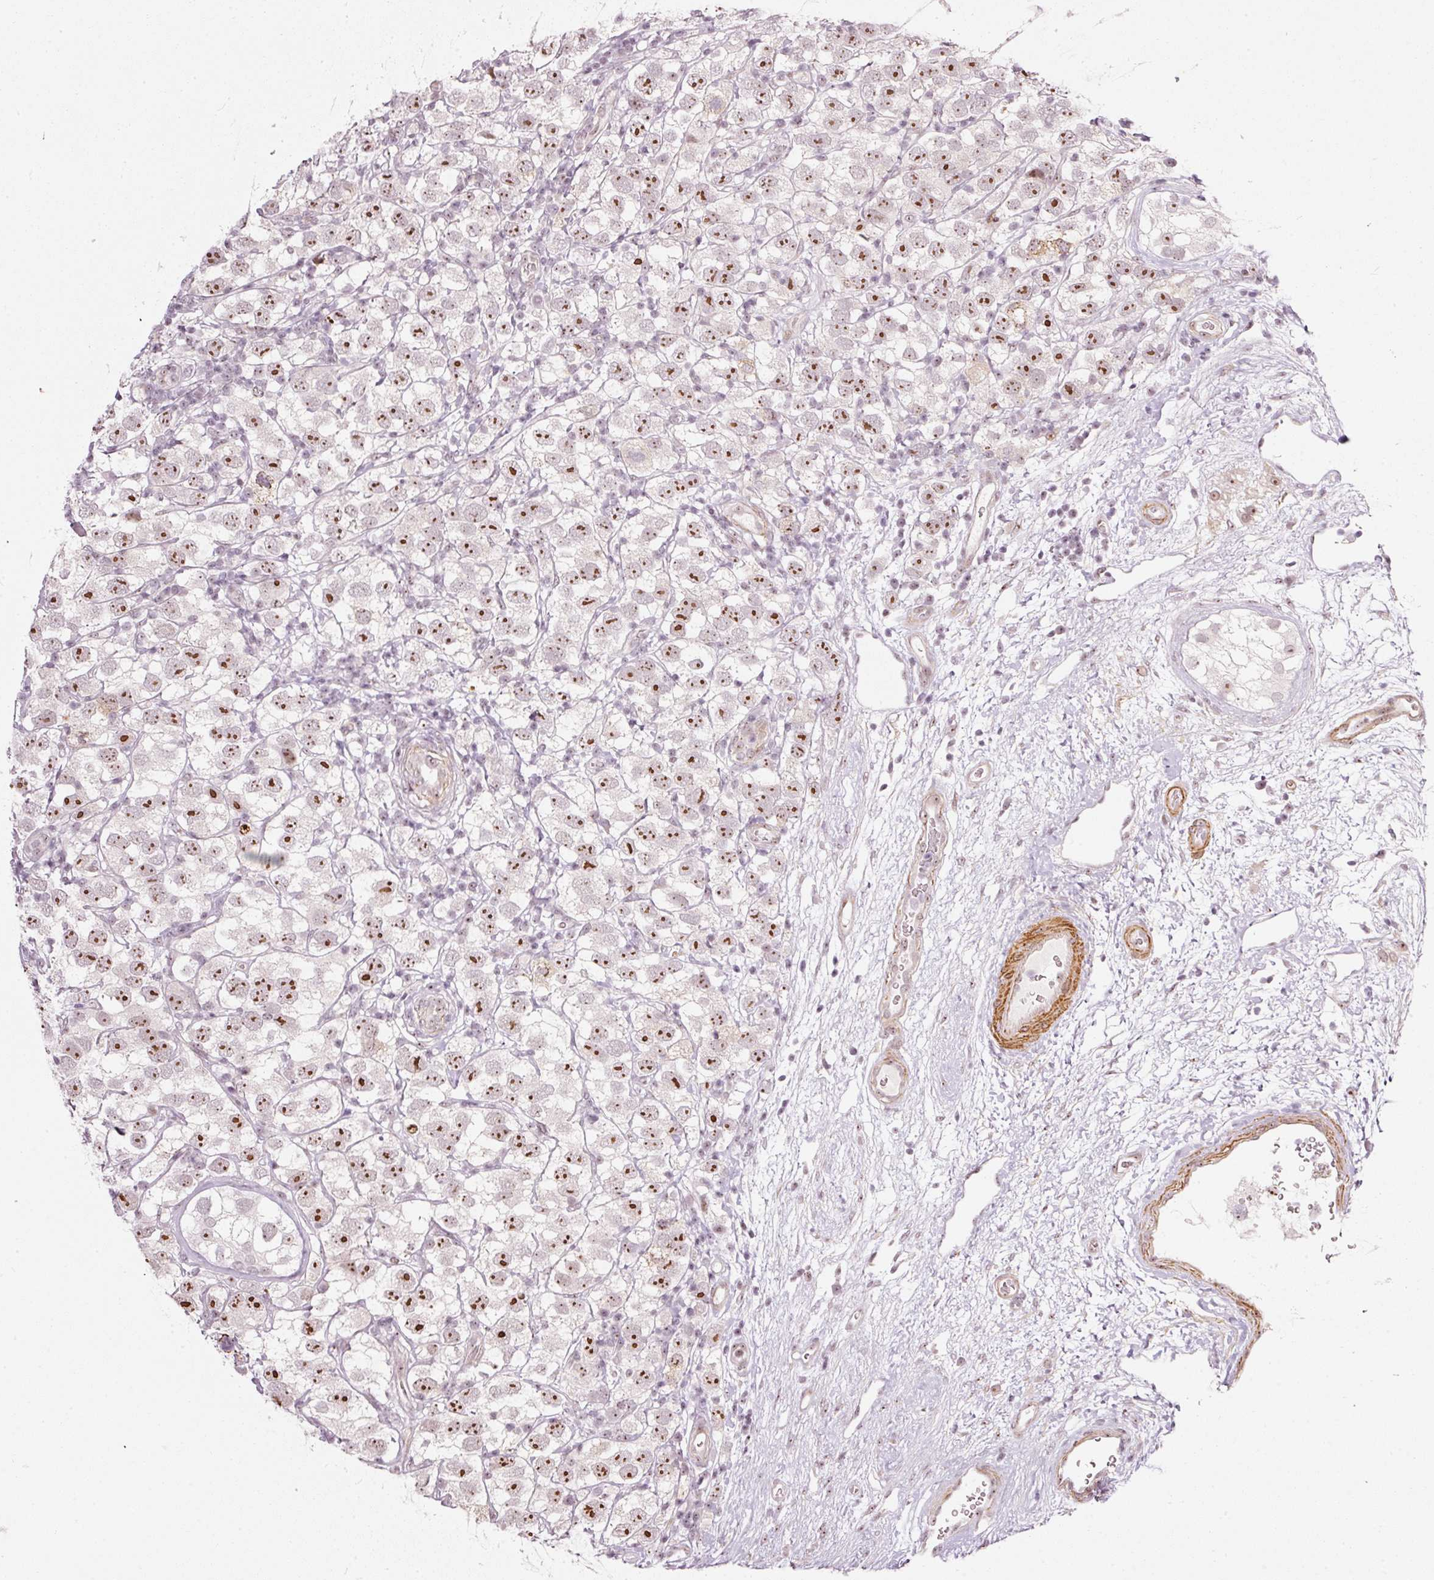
{"staining": {"intensity": "moderate", "quantity": ">75%", "location": "nuclear"}, "tissue": "testis cancer", "cell_type": "Tumor cells", "image_type": "cancer", "snomed": [{"axis": "morphology", "description": "Seminoma, NOS"}, {"axis": "topography", "description": "Testis"}], "caption": "Immunohistochemical staining of human testis cancer shows medium levels of moderate nuclear expression in about >75% of tumor cells. Using DAB (brown) and hematoxylin (blue) stains, captured at high magnification using brightfield microscopy.", "gene": "MXRA8", "patient": {"sex": "male", "age": 26}}